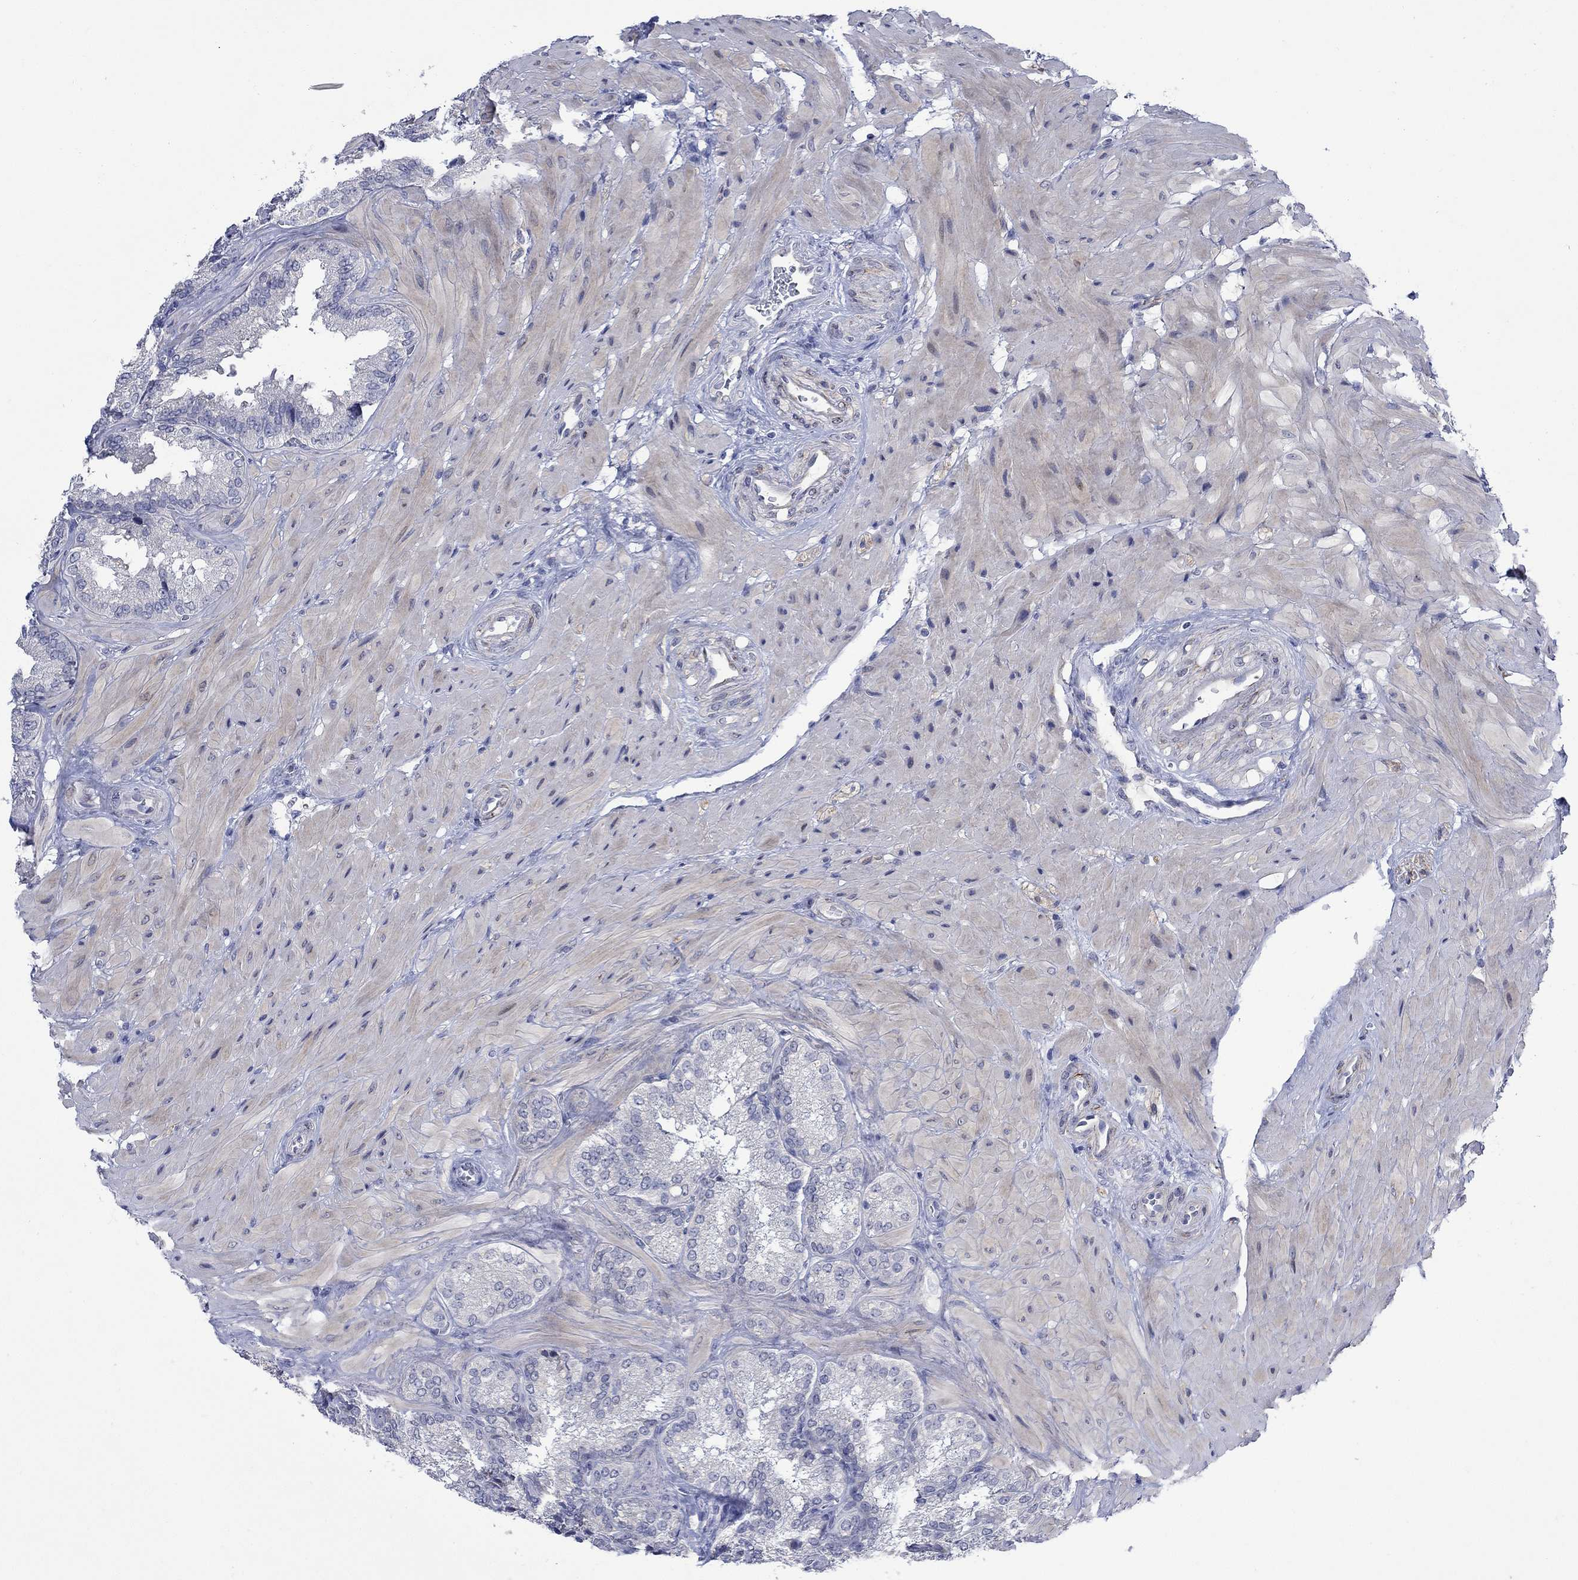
{"staining": {"intensity": "negative", "quantity": "none", "location": "none"}, "tissue": "seminal vesicle", "cell_type": "Glandular cells", "image_type": "normal", "snomed": [{"axis": "morphology", "description": "Normal tissue, NOS"}, {"axis": "topography", "description": "Seminal veicle"}], "caption": "An image of seminal vesicle stained for a protein shows no brown staining in glandular cells.", "gene": "DLK1", "patient": {"sex": "male", "age": 37}}